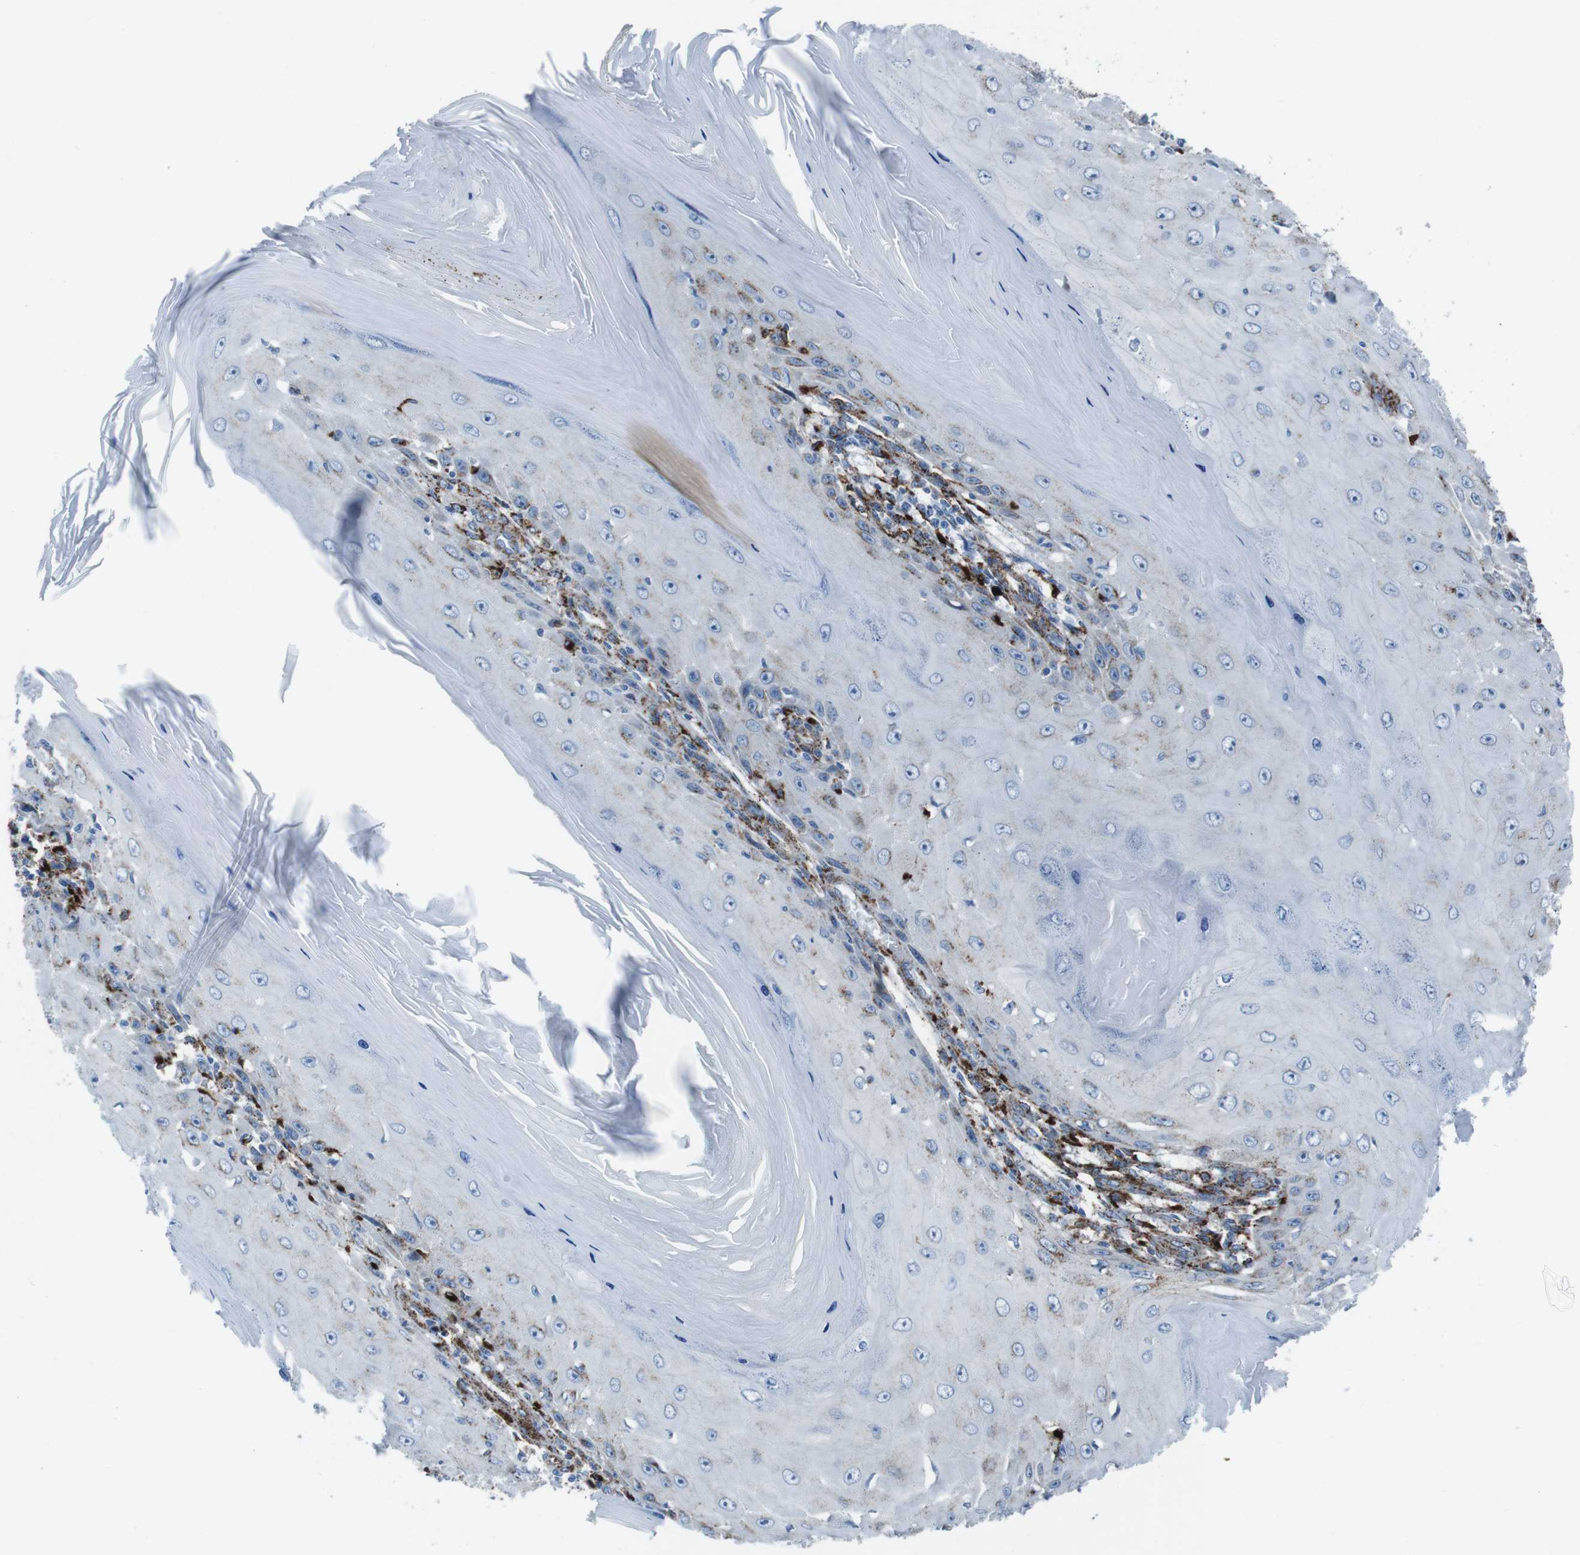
{"staining": {"intensity": "moderate", "quantity": "<25%", "location": "cytoplasmic/membranous"}, "tissue": "skin cancer", "cell_type": "Tumor cells", "image_type": "cancer", "snomed": [{"axis": "morphology", "description": "Squamous cell carcinoma, NOS"}, {"axis": "topography", "description": "Skin"}], "caption": "High-power microscopy captured an IHC image of skin cancer, revealing moderate cytoplasmic/membranous staining in approximately <25% of tumor cells.", "gene": "SCARB2", "patient": {"sex": "female", "age": 73}}